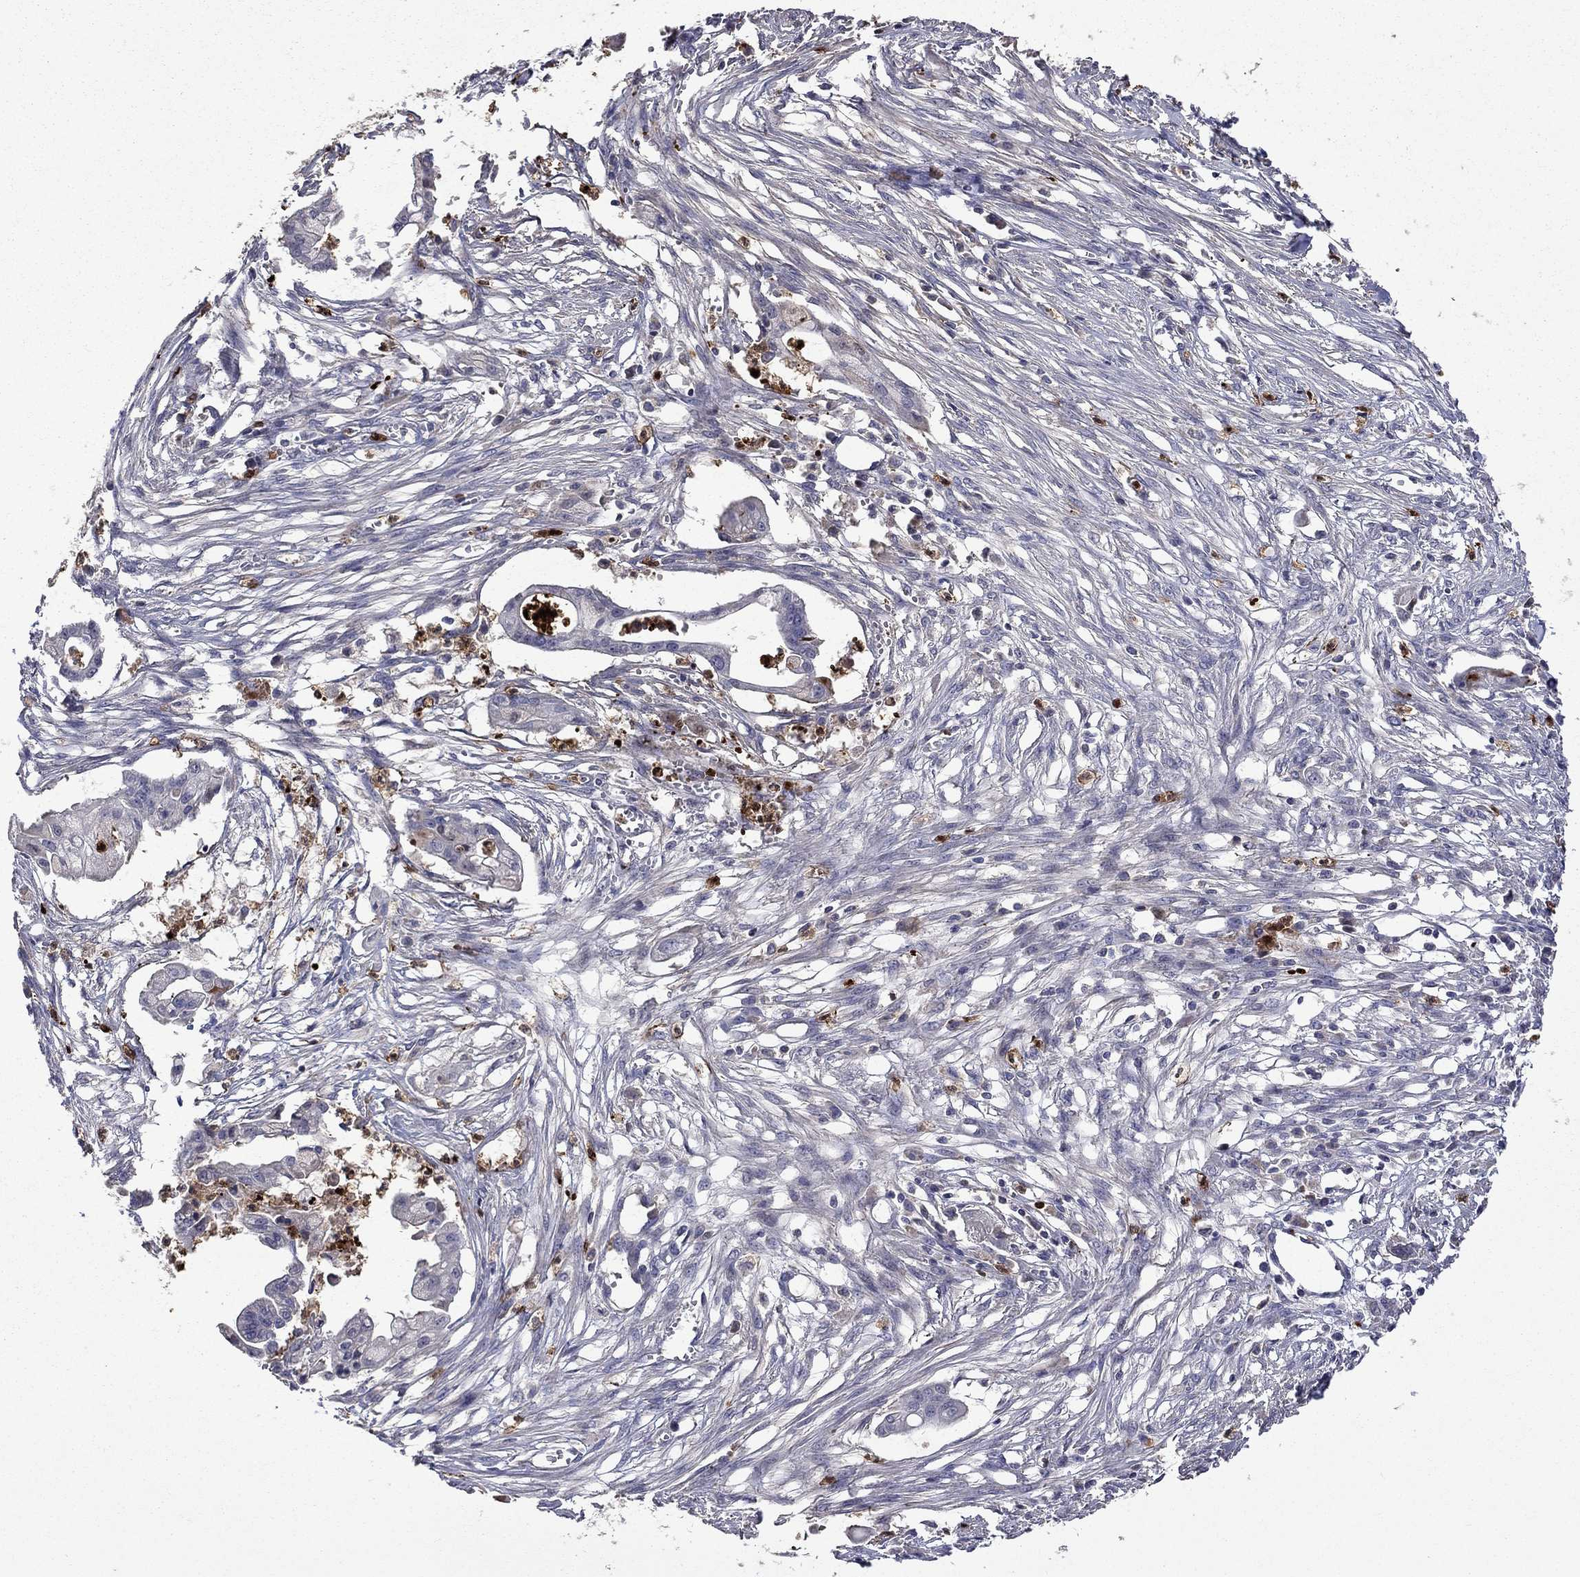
{"staining": {"intensity": "negative", "quantity": "none", "location": "none"}, "tissue": "pancreatic cancer", "cell_type": "Tumor cells", "image_type": "cancer", "snomed": [{"axis": "morphology", "description": "Normal tissue, NOS"}, {"axis": "morphology", "description": "Adenocarcinoma, NOS"}, {"axis": "topography", "description": "Pancreas"}], "caption": "Immunohistochemistry histopathology image of neoplastic tissue: pancreatic adenocarcinoma stained with DAB (3,3'-diaminobenzidine) displays no significant protein staining in tumor cells. (Brightfield microscopy of DAB immunohistochemistry (IHC) at high magnification).", "gene": "SATB1", "patient": {"sex": "female", "age": 58}}